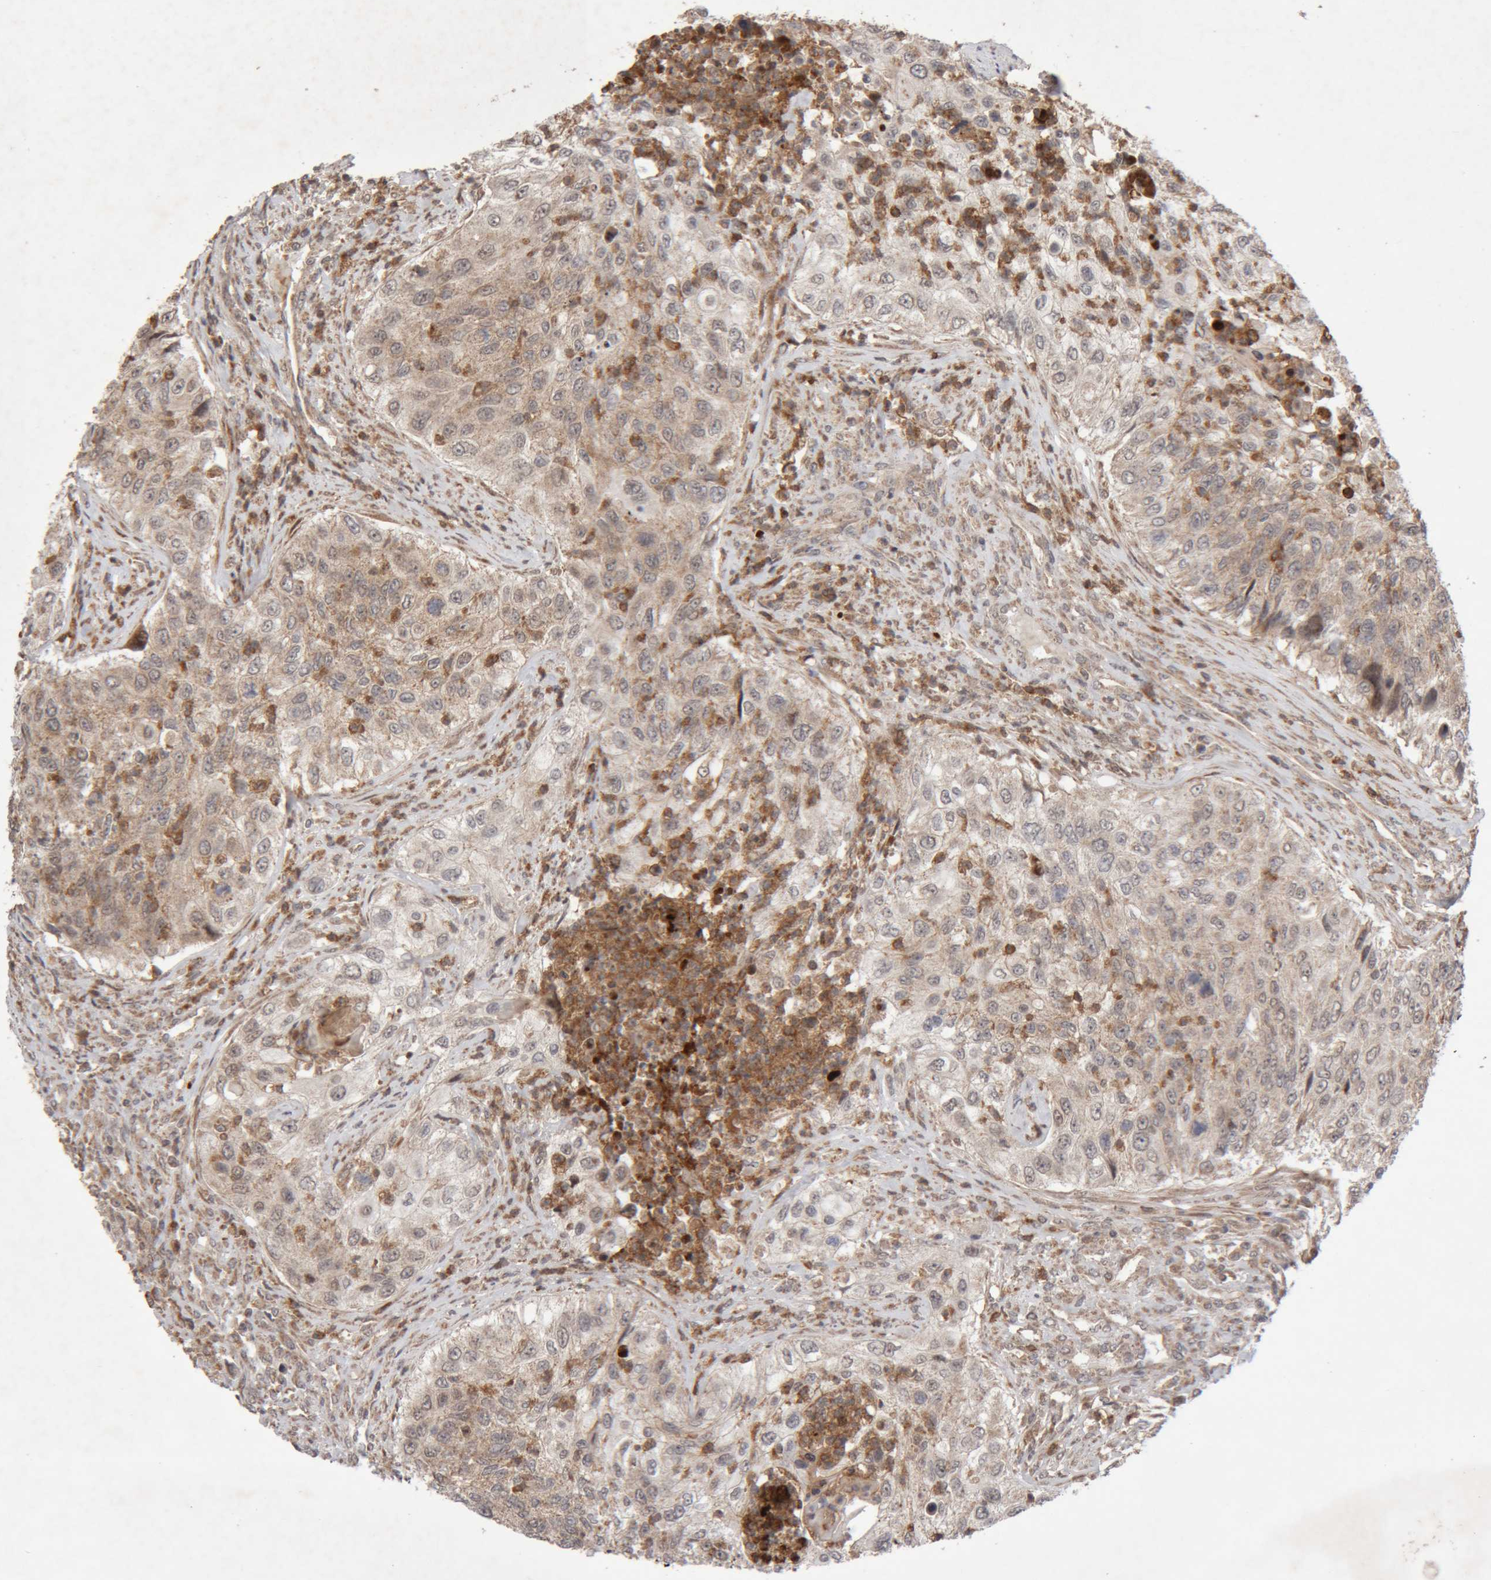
{"staining": {"intensity": "weak", "quantity": ">75%", "location": "cytoplasmic/membranous"}, "tissue": "urothelial cancer", "cell_type": "Tumor cells", "image_type": "cancer", "snomed": [{"axis": "morphology", "description": "Urothelial carcinoma, High grade"}, {"axis": "topography", "description": "Urinary bladder"}], "caption": "Urothelial cancer was stained to show a protein in brown. There is low levels of weak cytoplasmic/membranous staining in approximately >75% of tumor cells. Nuclei are stained in blue.", "gene": "KIF21B", "patient": {"sex": "female", "age": 60}}